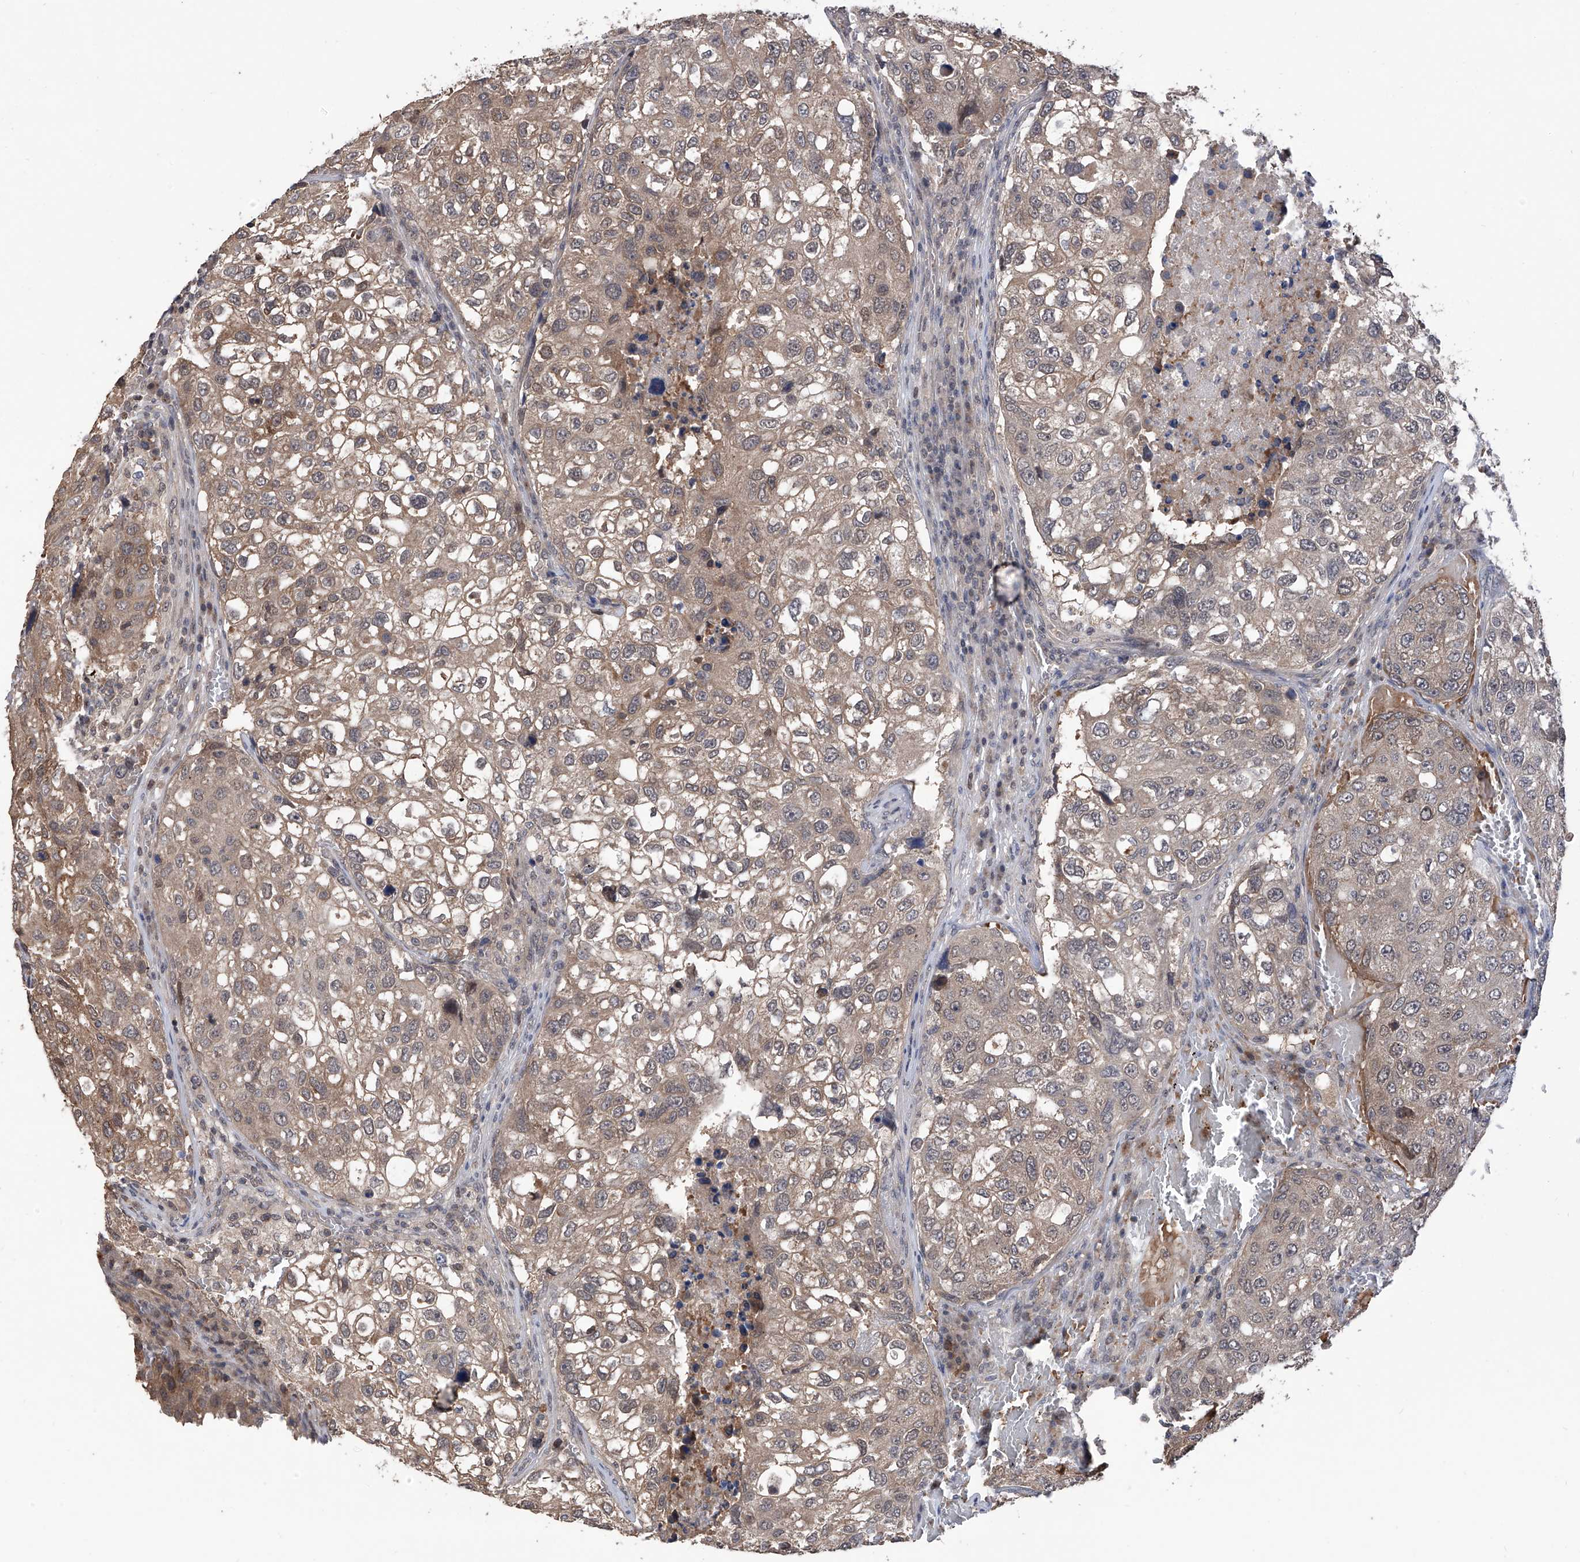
{"staining": {"intensity": "weak", "quantity": "25%-75%", "location": "cytoplasmic/membranous"}, "tissue": "urothelial cancer", "cell_type": "Tumor cells", "image_type": "cancer", "snomed": [{"axis": "morphology", "description": "Urothelial carcinoma, High grade"}, {"axis": "topography", "description": "Lymph node"}, {"axis": "topography", "description": "Urinary bladder"}], "caption": "There is low levels of weak cytoplasmic/membranous expression in tumor cells of urothelial carcinoma (high-grade), as demonstrated by immunohistochemical staining (brown color).", "gene": "LYSMD4", "patient": {"sex": "male", "age": 51}}